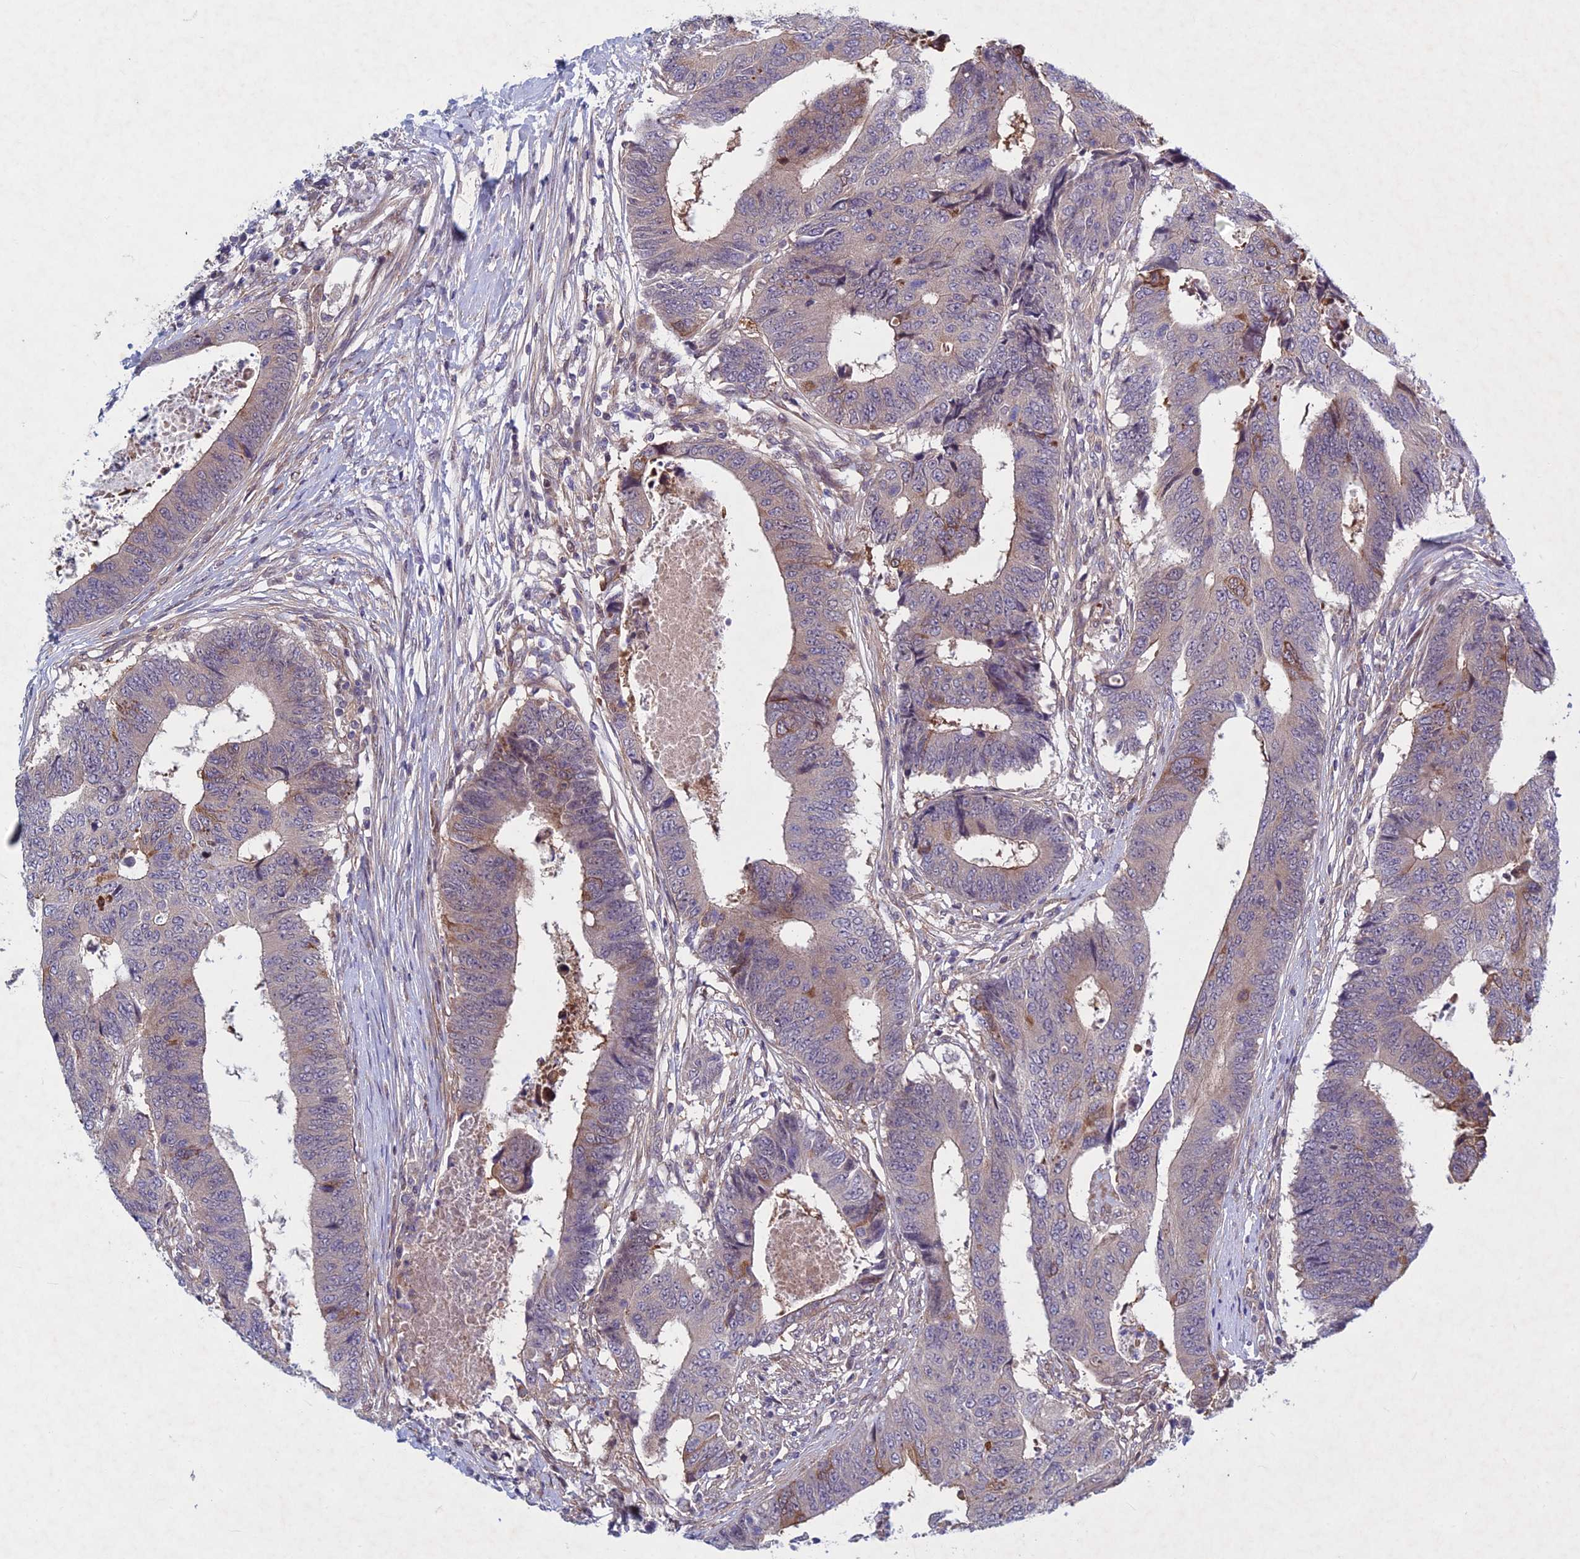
{"staining": {"intensity": "weak", "quantity": "<25%", "location": "cytoplasmic/membranous"}, "tissue": "colorectal cancer", "cell_type": "Tumor cells", "image_type": "cancer", "snomed": [{"axis": "morphology", "description": "Adenocarcinoma, NOS"}, {"axis": "topography", "description": "Rectum"}], "caption": "An immunohistochemistry (IHC) micrograph of colorectal cancer is shown. There is no staining in tumor cells of colorectal cancer.", "gene": "PTHLH", "patient": {"sex": "male", "age": 84}}